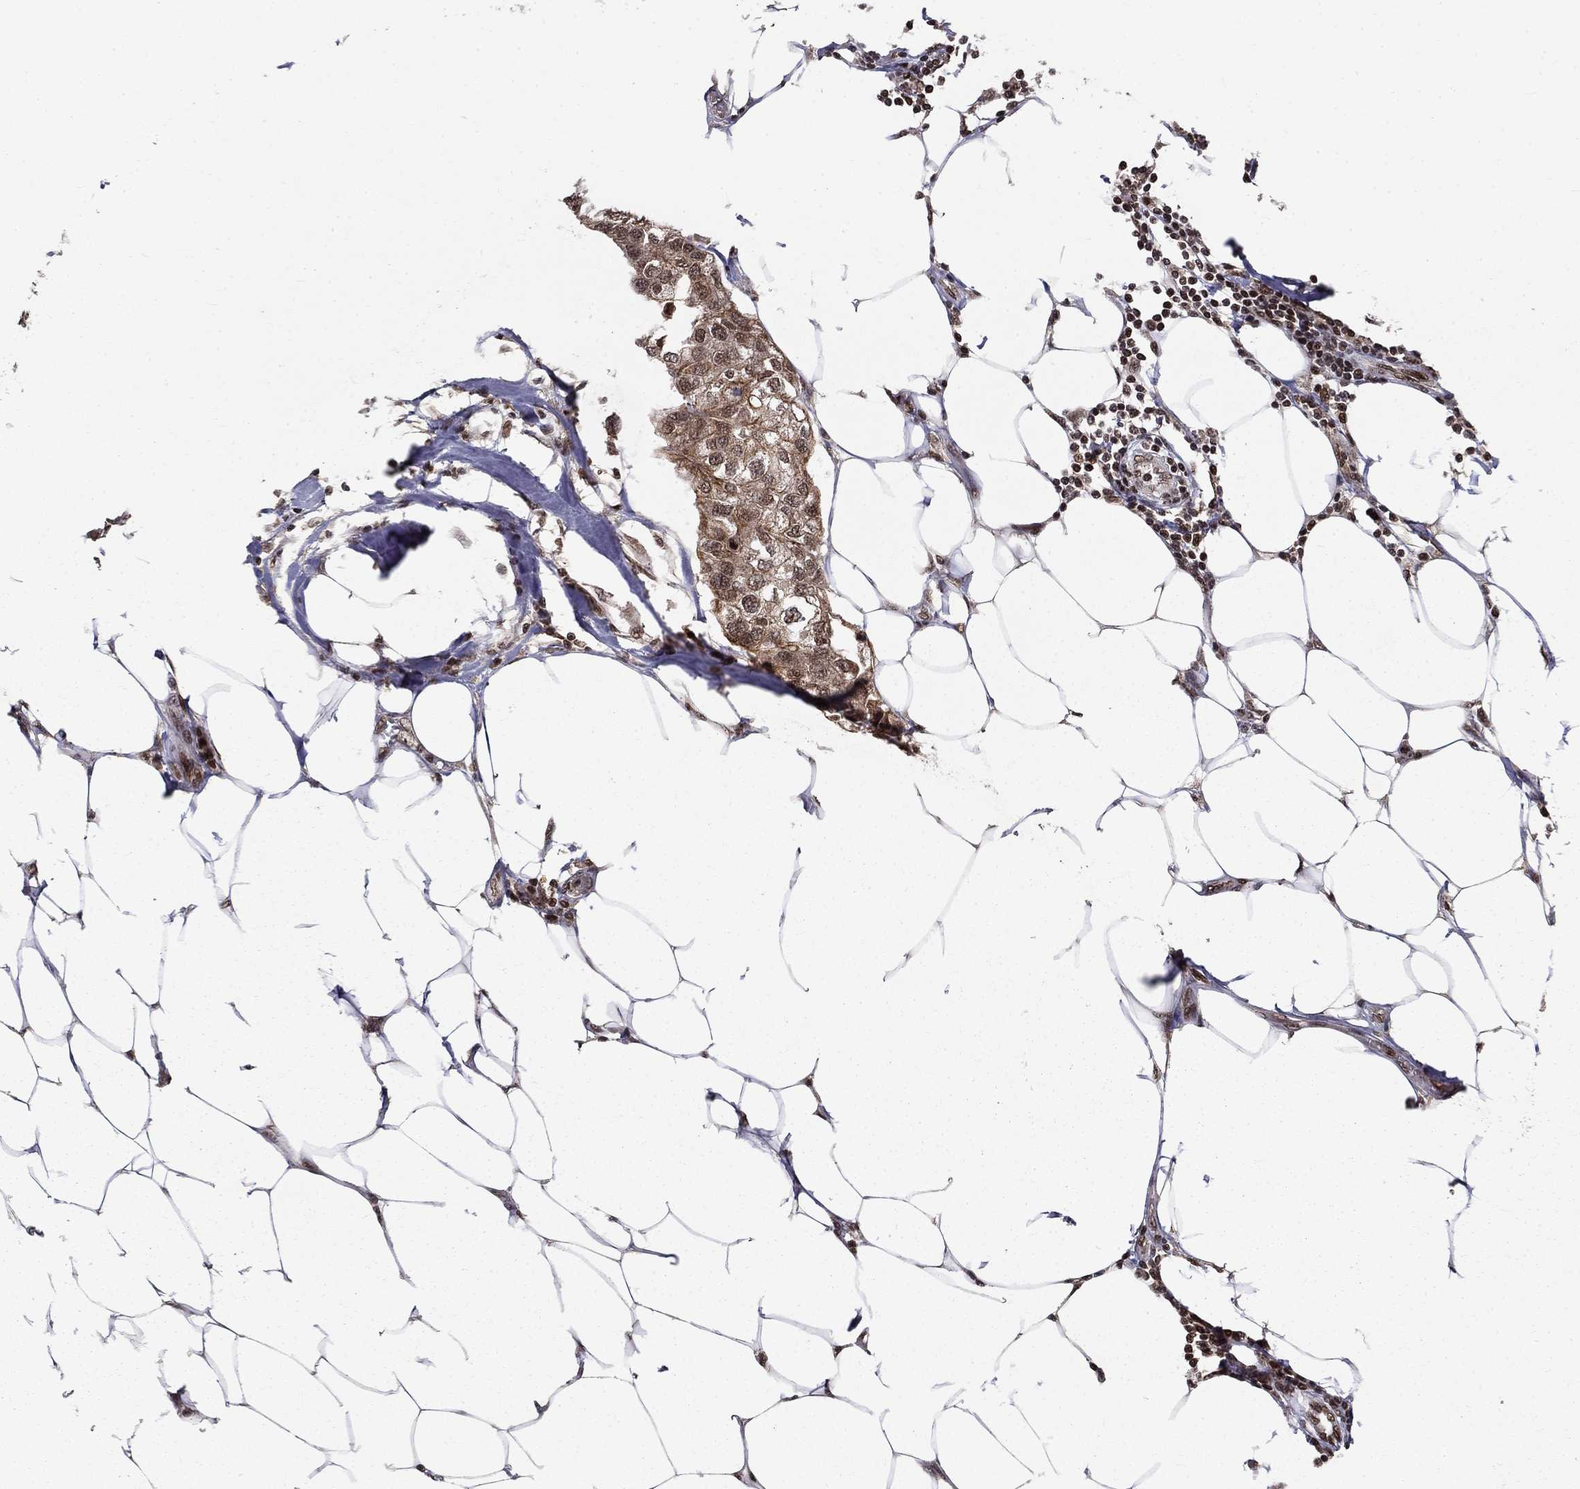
{"staining": {"intensity": "moderate", "quantity": ">75%", "location": "cytoplasmic/membranous"}, "tissue": "breast cancer", "cell_type": "Tumor cells", "image_type": "cancer", "snomed": [{"axis": "morphology", "description": "Duct carcinoma"}, {"axis": "topography", "description": "Breast"}], "caption": "Immunohistochemistry (IHC) (DAB (3,3'-diaminobenzidine)) staining of human invasive ductal carcinoma (breast) demonstrates moderate cytoplasmic/membranous protein staining in approximately >75% of tumor cells.", "gene": "CDCA7L", "patient": {"sex": "female", "age": 80}}